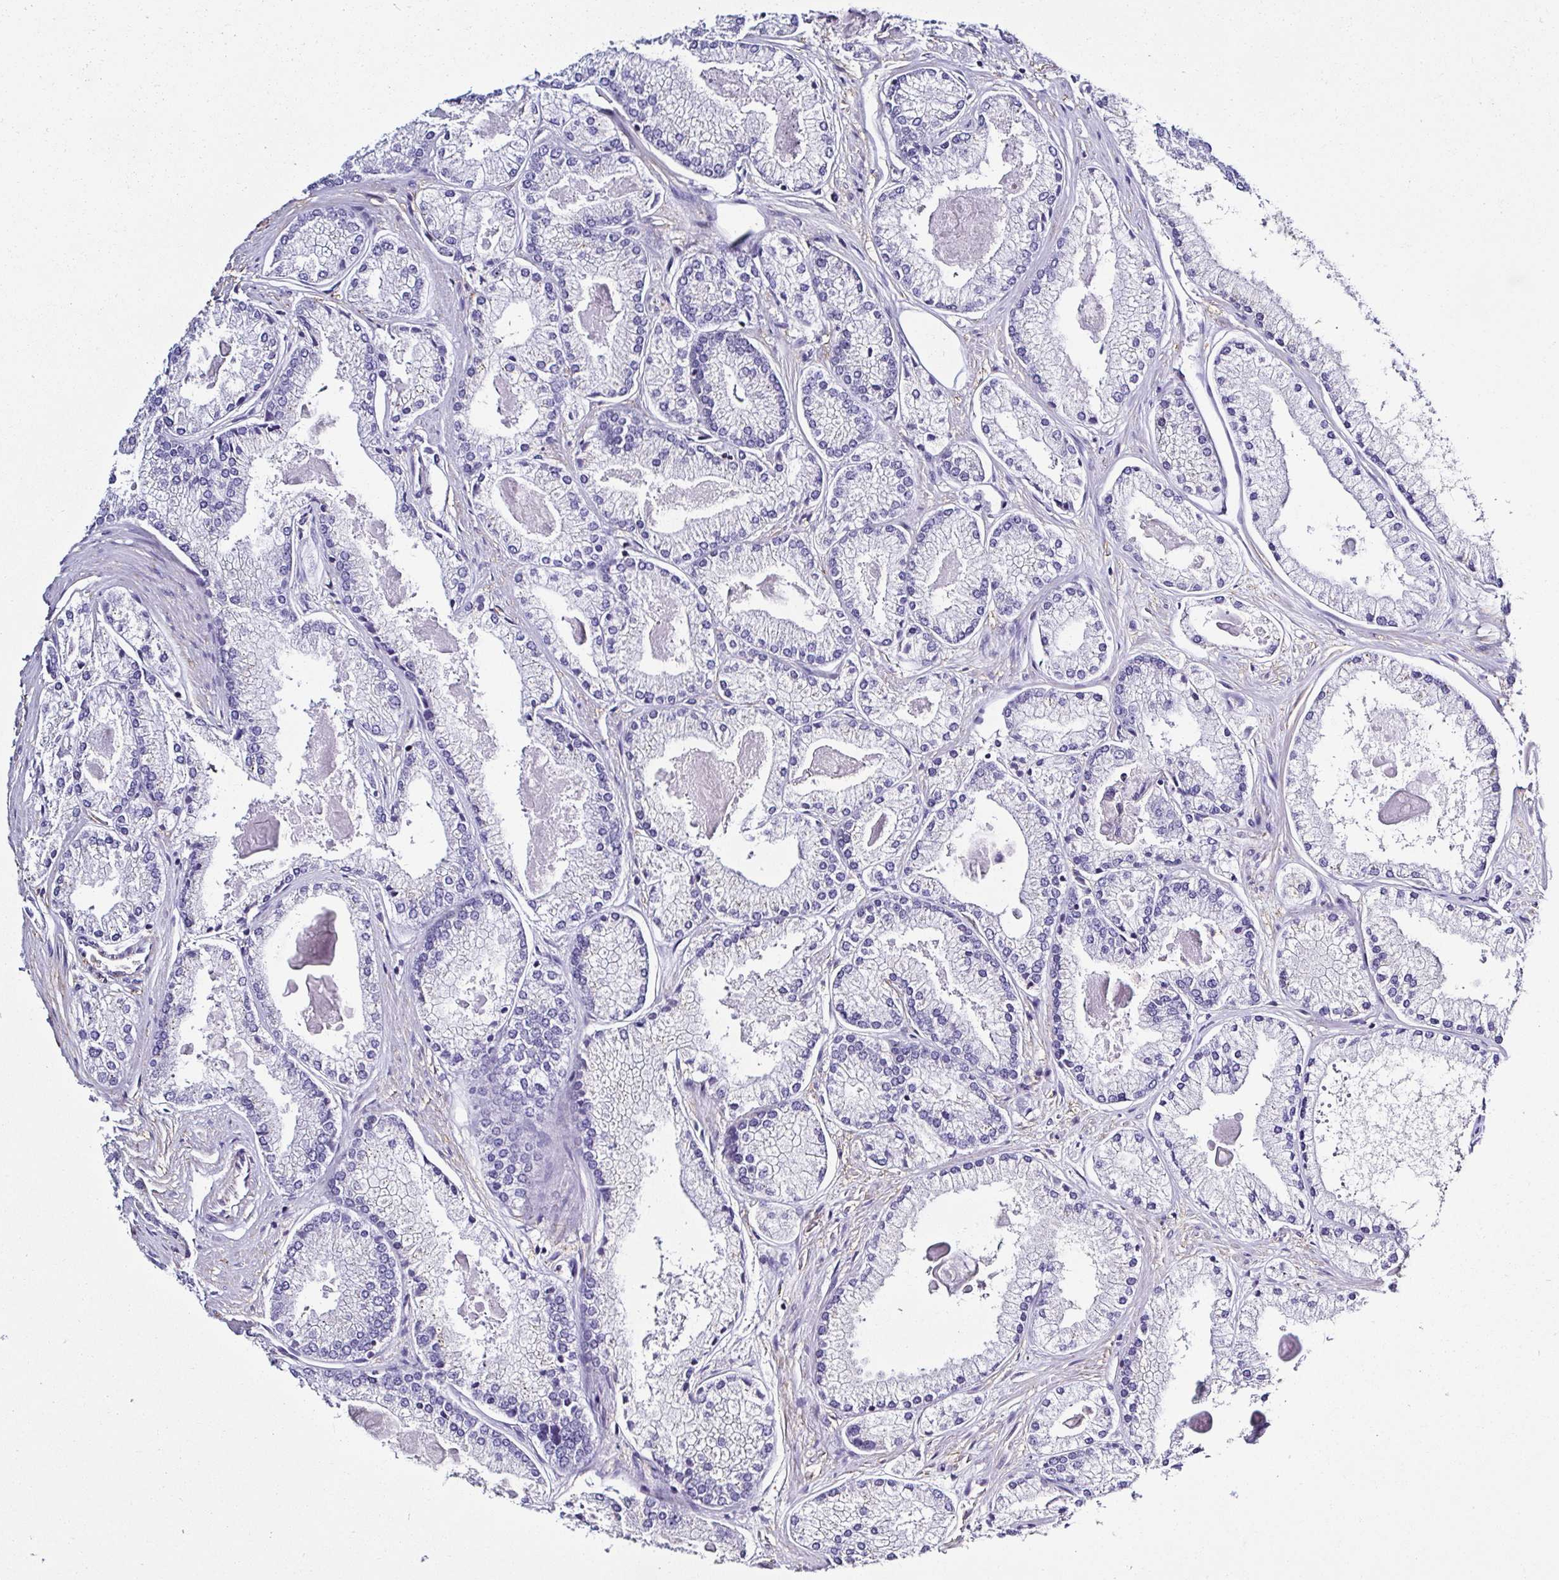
{"staining": {"intensity": "negative", "quantity": "none", "location": "none"}, "tissue": "prostate cancer", "cell_type": "Tumor cells", "image_type": "cancer", "snomed": [{"axis": "morphology", "description": "Adenocarcinoma, High grade"}, {"axis": "topography", "description": "Prostate"}], "caption": "DAB (3,3'-diaminobenzidine) immunohistochemical staining of human prostate cancer displays no significant staining in tumor cells.", "gene": "TNNT2", "patient": {"sex": "male", "age": 68}}